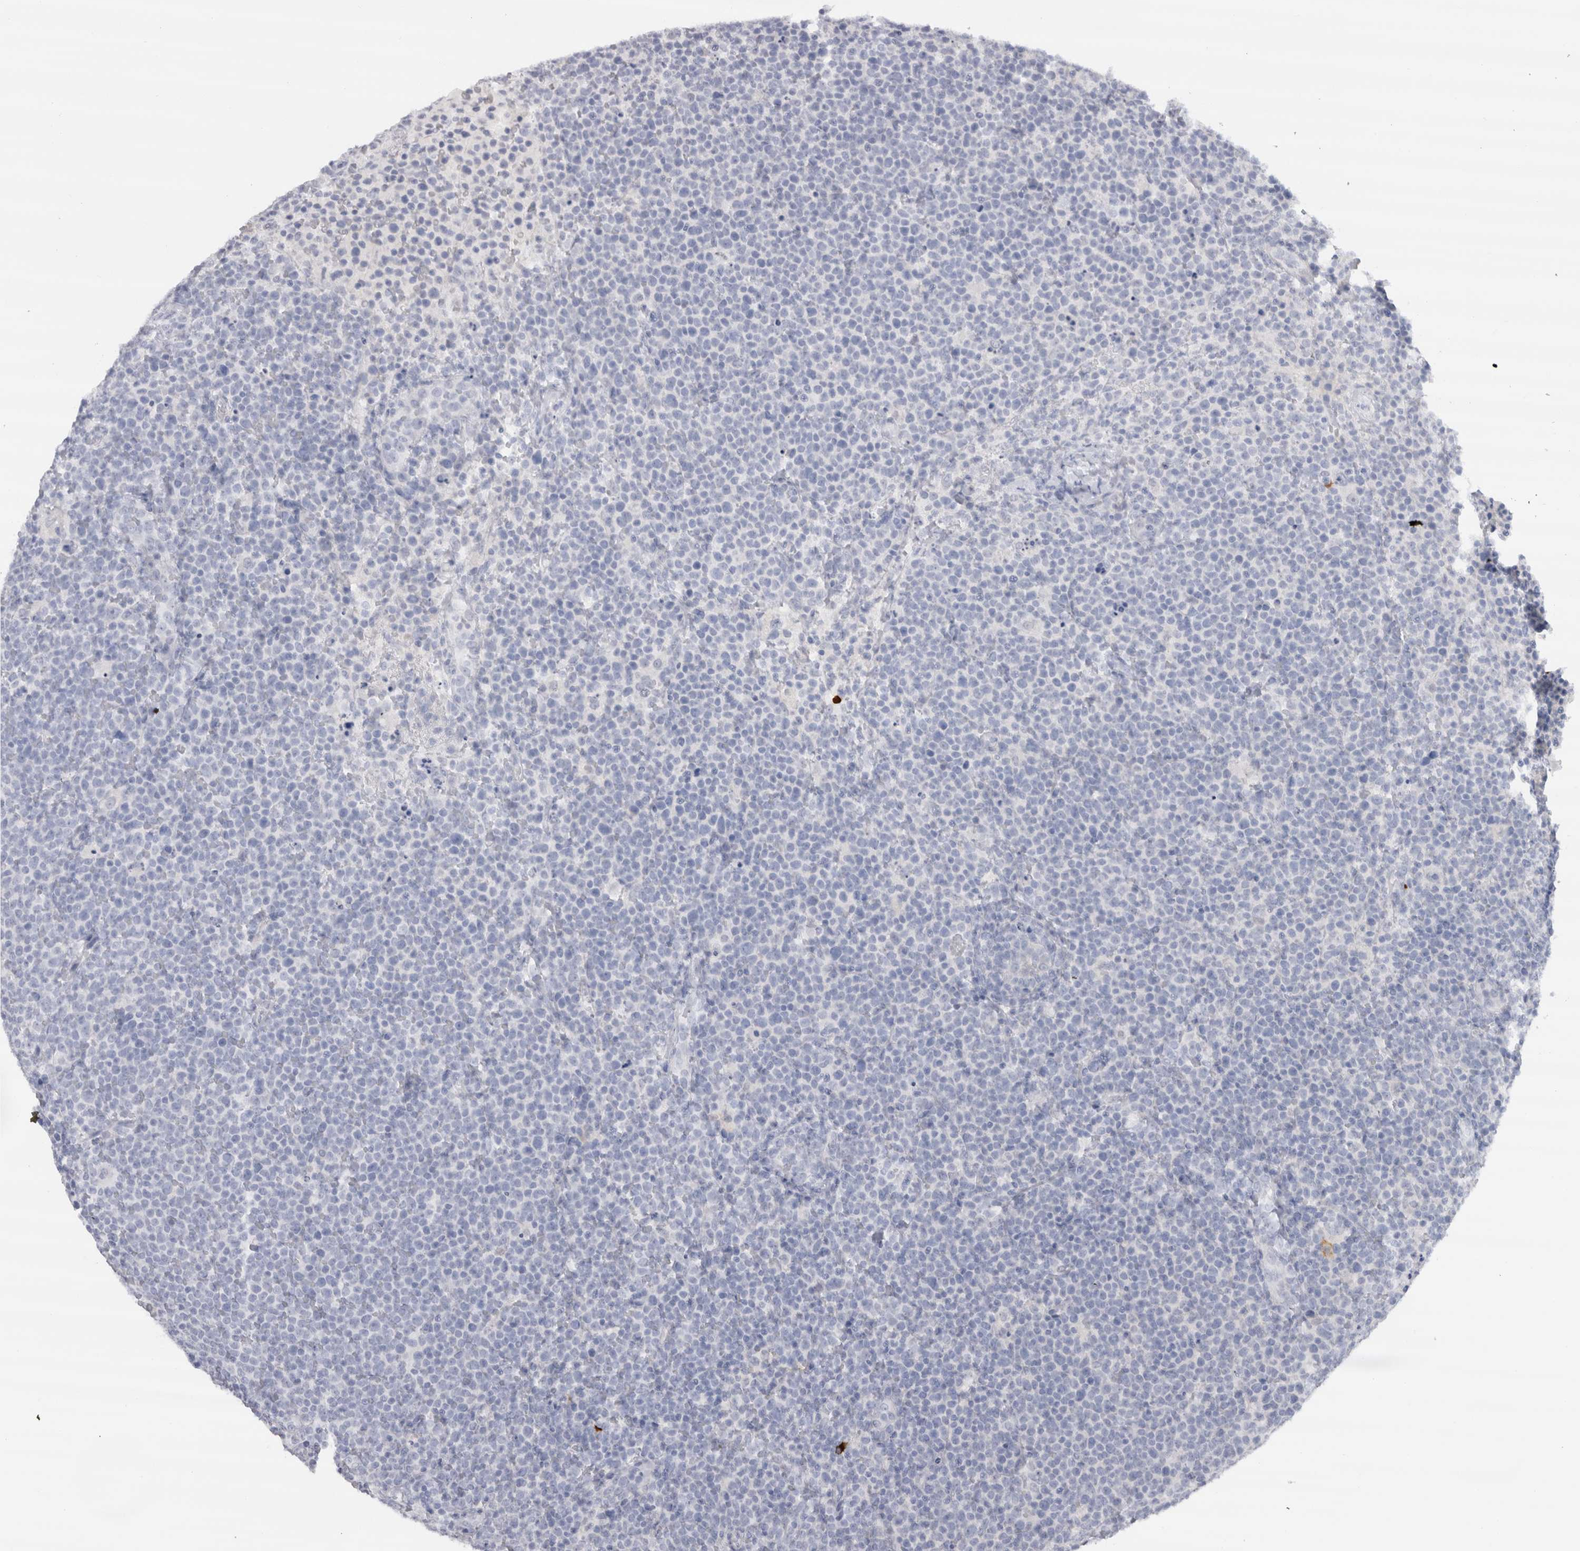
{"staining": {"intensity": "negative", "quantity": "none", "location": "none"}, "tissue": "lymphoma", "cell_type": "Tumor cells", "image_type": "cancer", "snomed": [{"axis": "morphology", "description": "Malignant lymphoma, non-Hodgkin's type, High grade"}, {"axis": "topography", "description": "Lymph node"}], "caption": "An image of human high-grade malignant lymphoma, non-Hodgkin's type is negative for staining in tumor cells. Brightfield microscopy of immunohistochemistry stained with DAB (brown) and hematoxylin (blue), captured at high magnification.", "gene": "CDH17", "patient": {"sex": "male", "age": 61}}